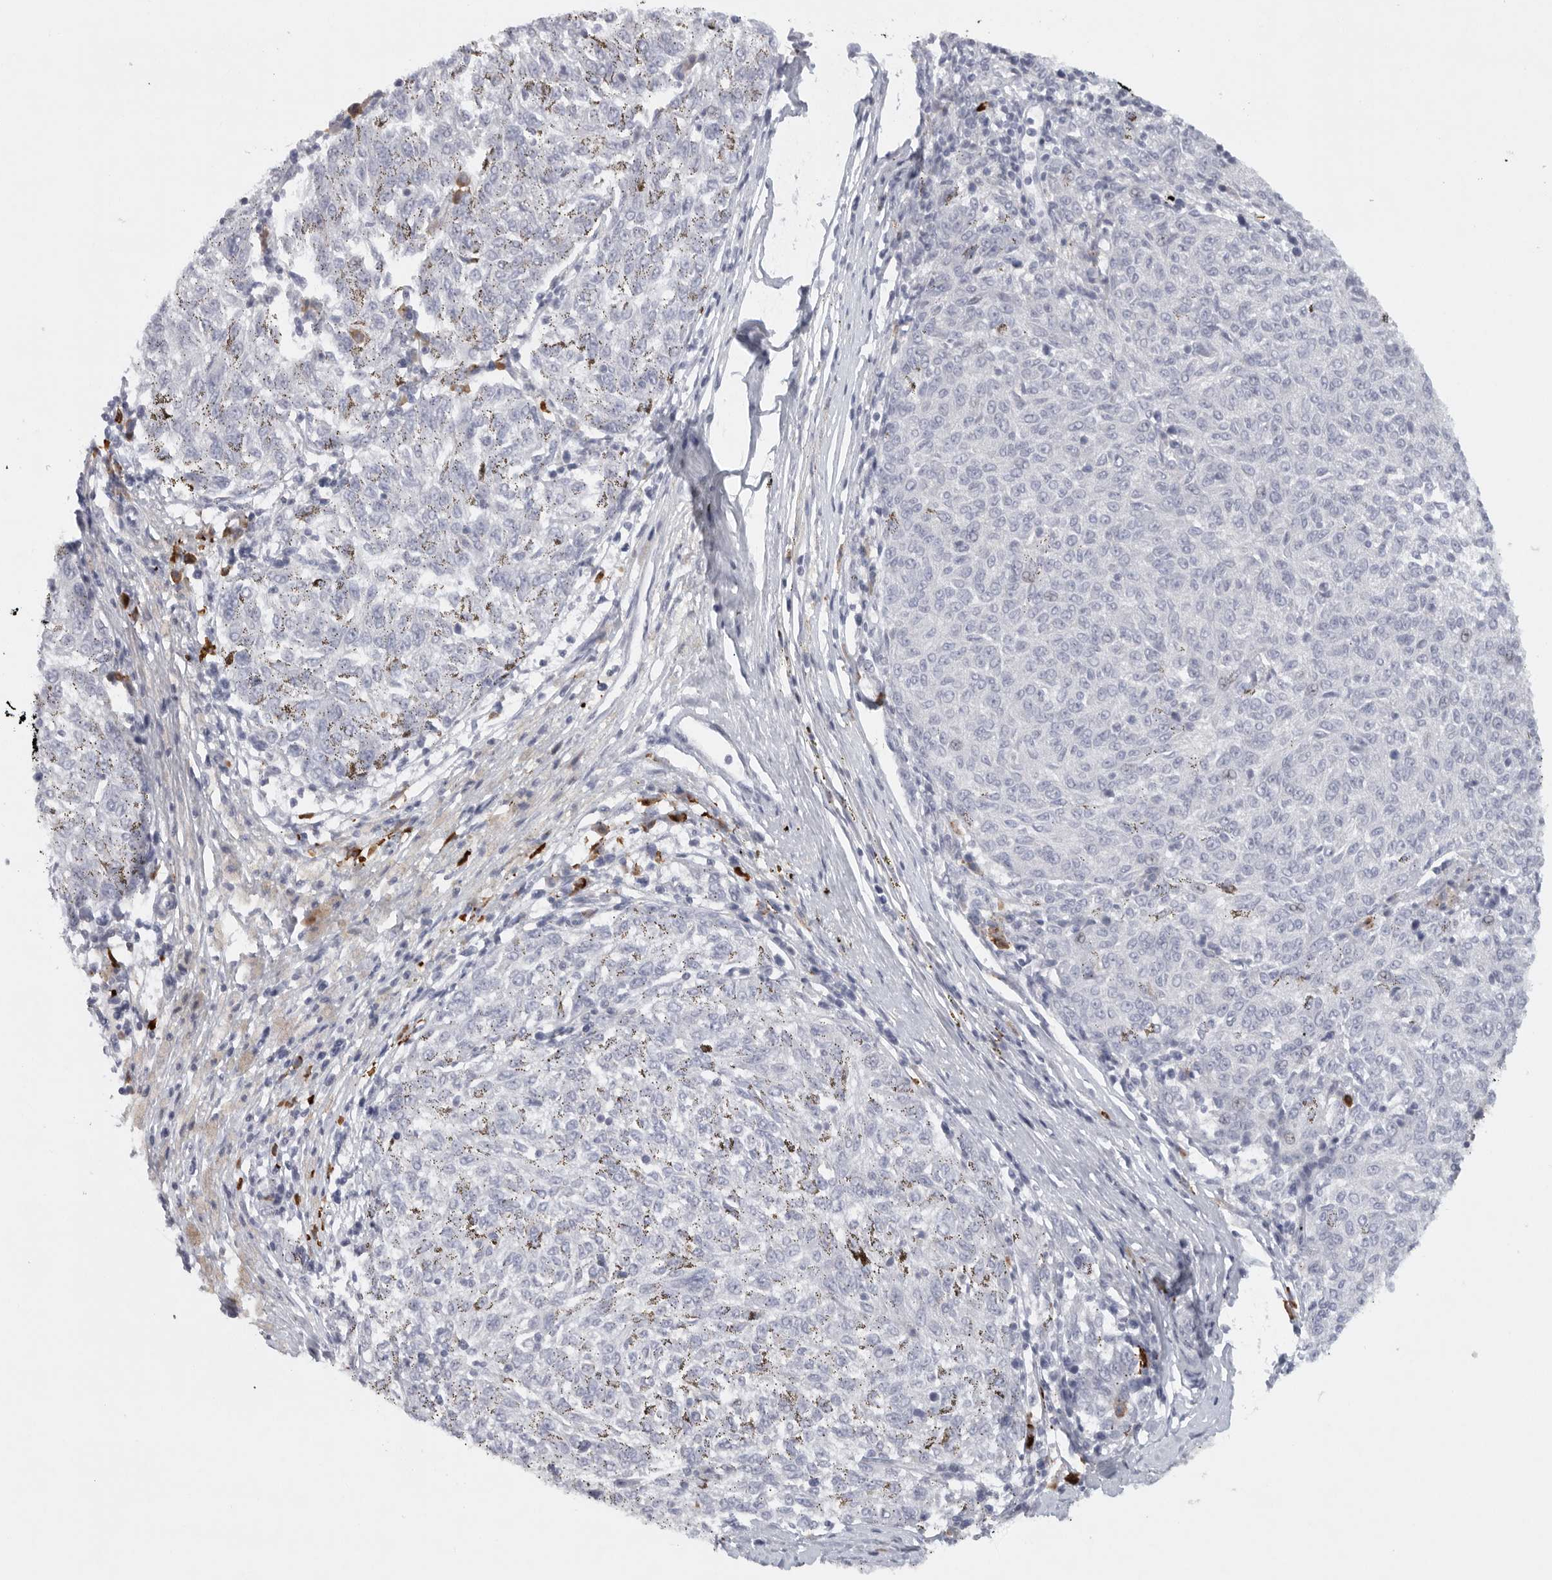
{"staining": {"intensity": "negative", "quantity": "none", "location": "none"}, "tissue": "melanoma", "cell_type": "Tumor cells", "image_type": "cancer", "snomed": [{"axis": "morphology", "description": "Malignant melanoma, NOS"}, {"axis": "topography", "description": "Skin"}], "caption": "The photomicrograph exhibits no staining of tumor cells in malignant melanoma.", "gene": "TMEM69", "patient": {"sex": "female", "age": 72}}